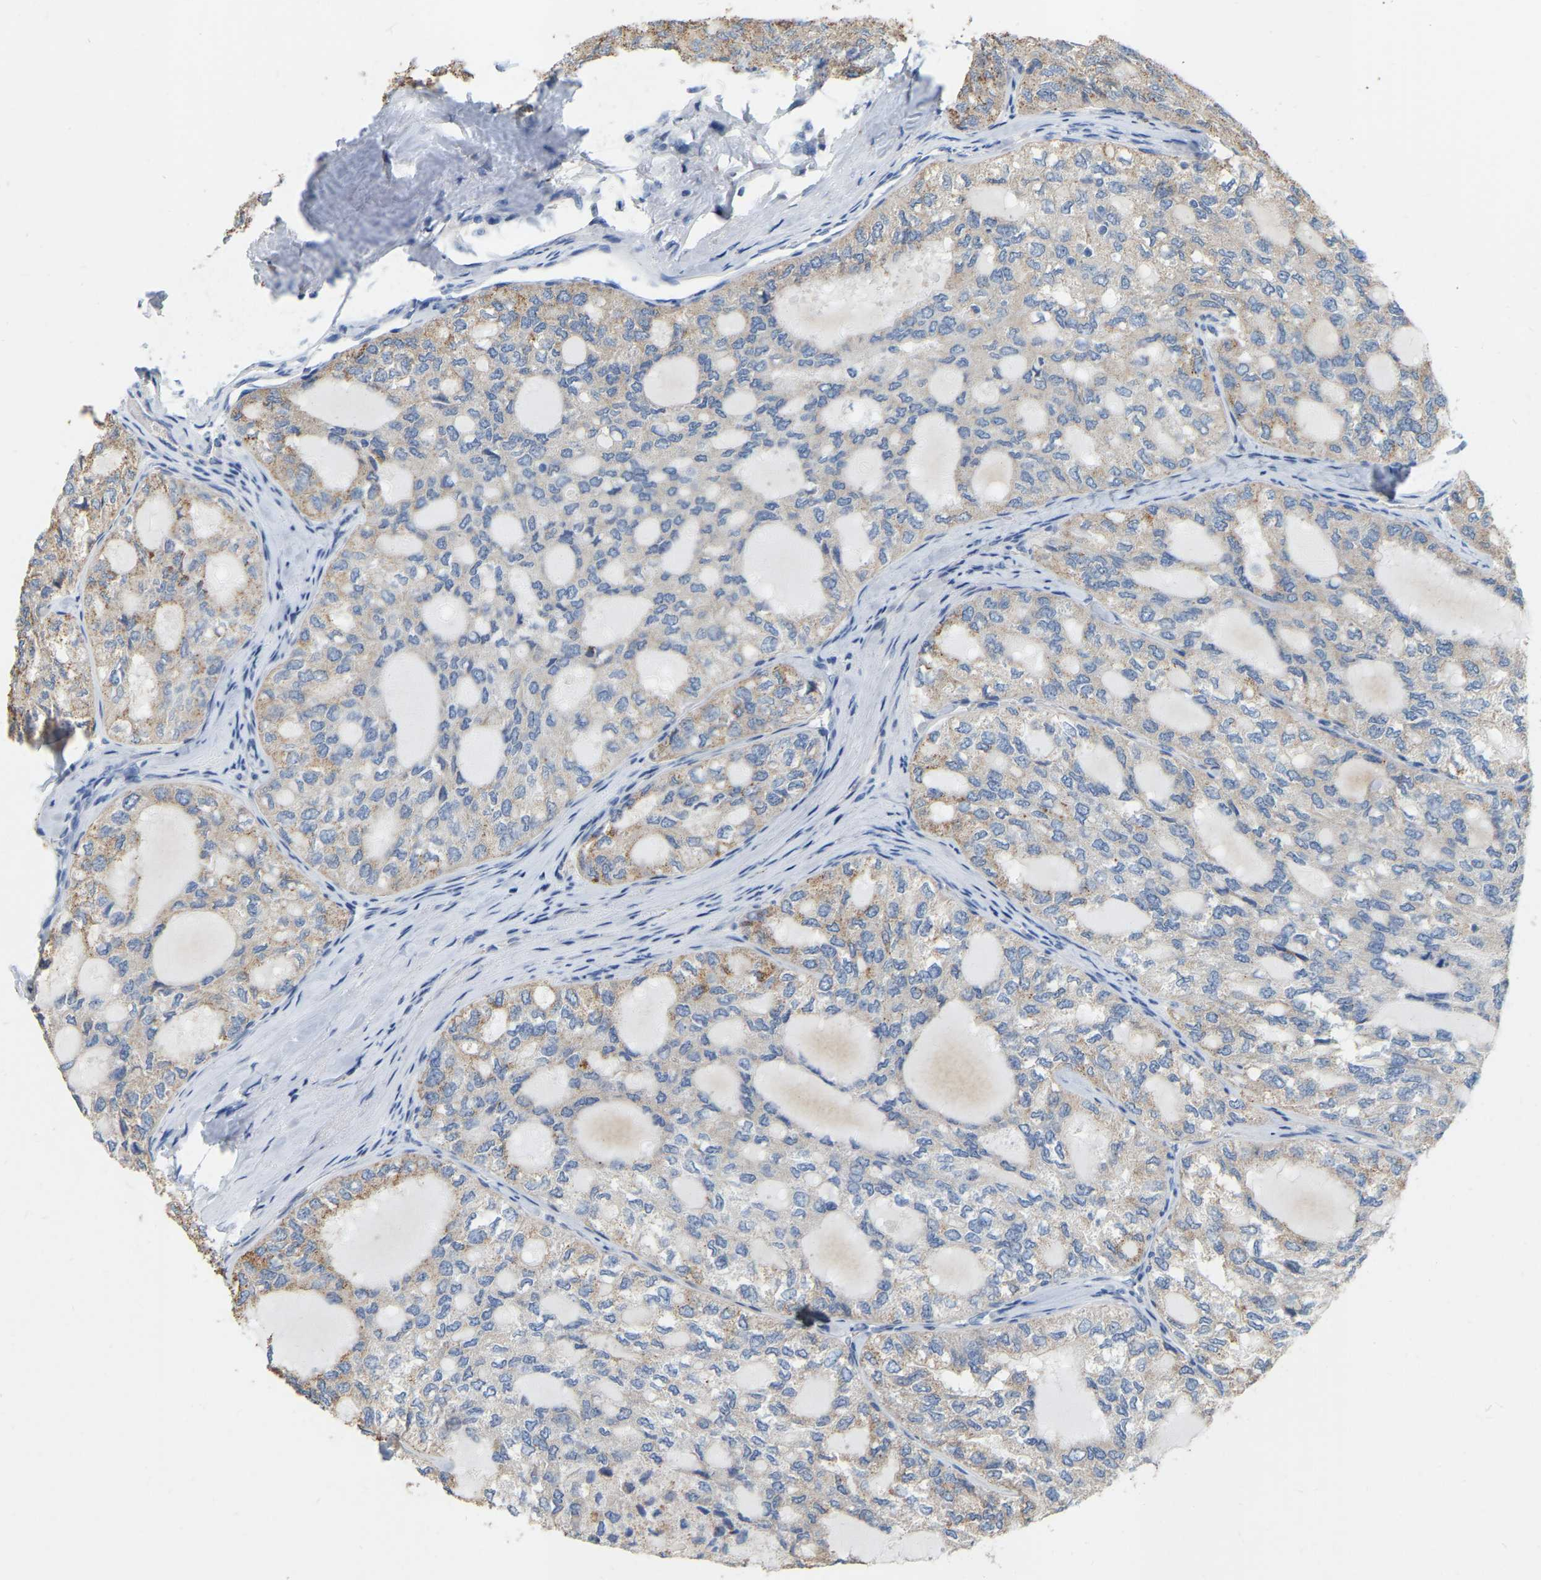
{"staining": {"intensity": "moderate", "quantity": "<25%", "location": "cytoplasmic/membranous"}, "tissue": "thyroid cancer", "cell_type": "Tumor cells", "image_type": "cancer", "snomed": [{"axis": "morphology", "description": "Follicular adenoma carcinoma, NOS"}, {"axis": "topography", "description": "Thyroid gland"}], "caption": "Immunohistochemistry of human thyroid follicular adenoma carcinoma exhibits low levels of moderate cytoplasmic/membranous positivity in approximately <25% of tumor cells.", "gene": "WIPI2", "patient": {"sex": "male", "age": 75}}